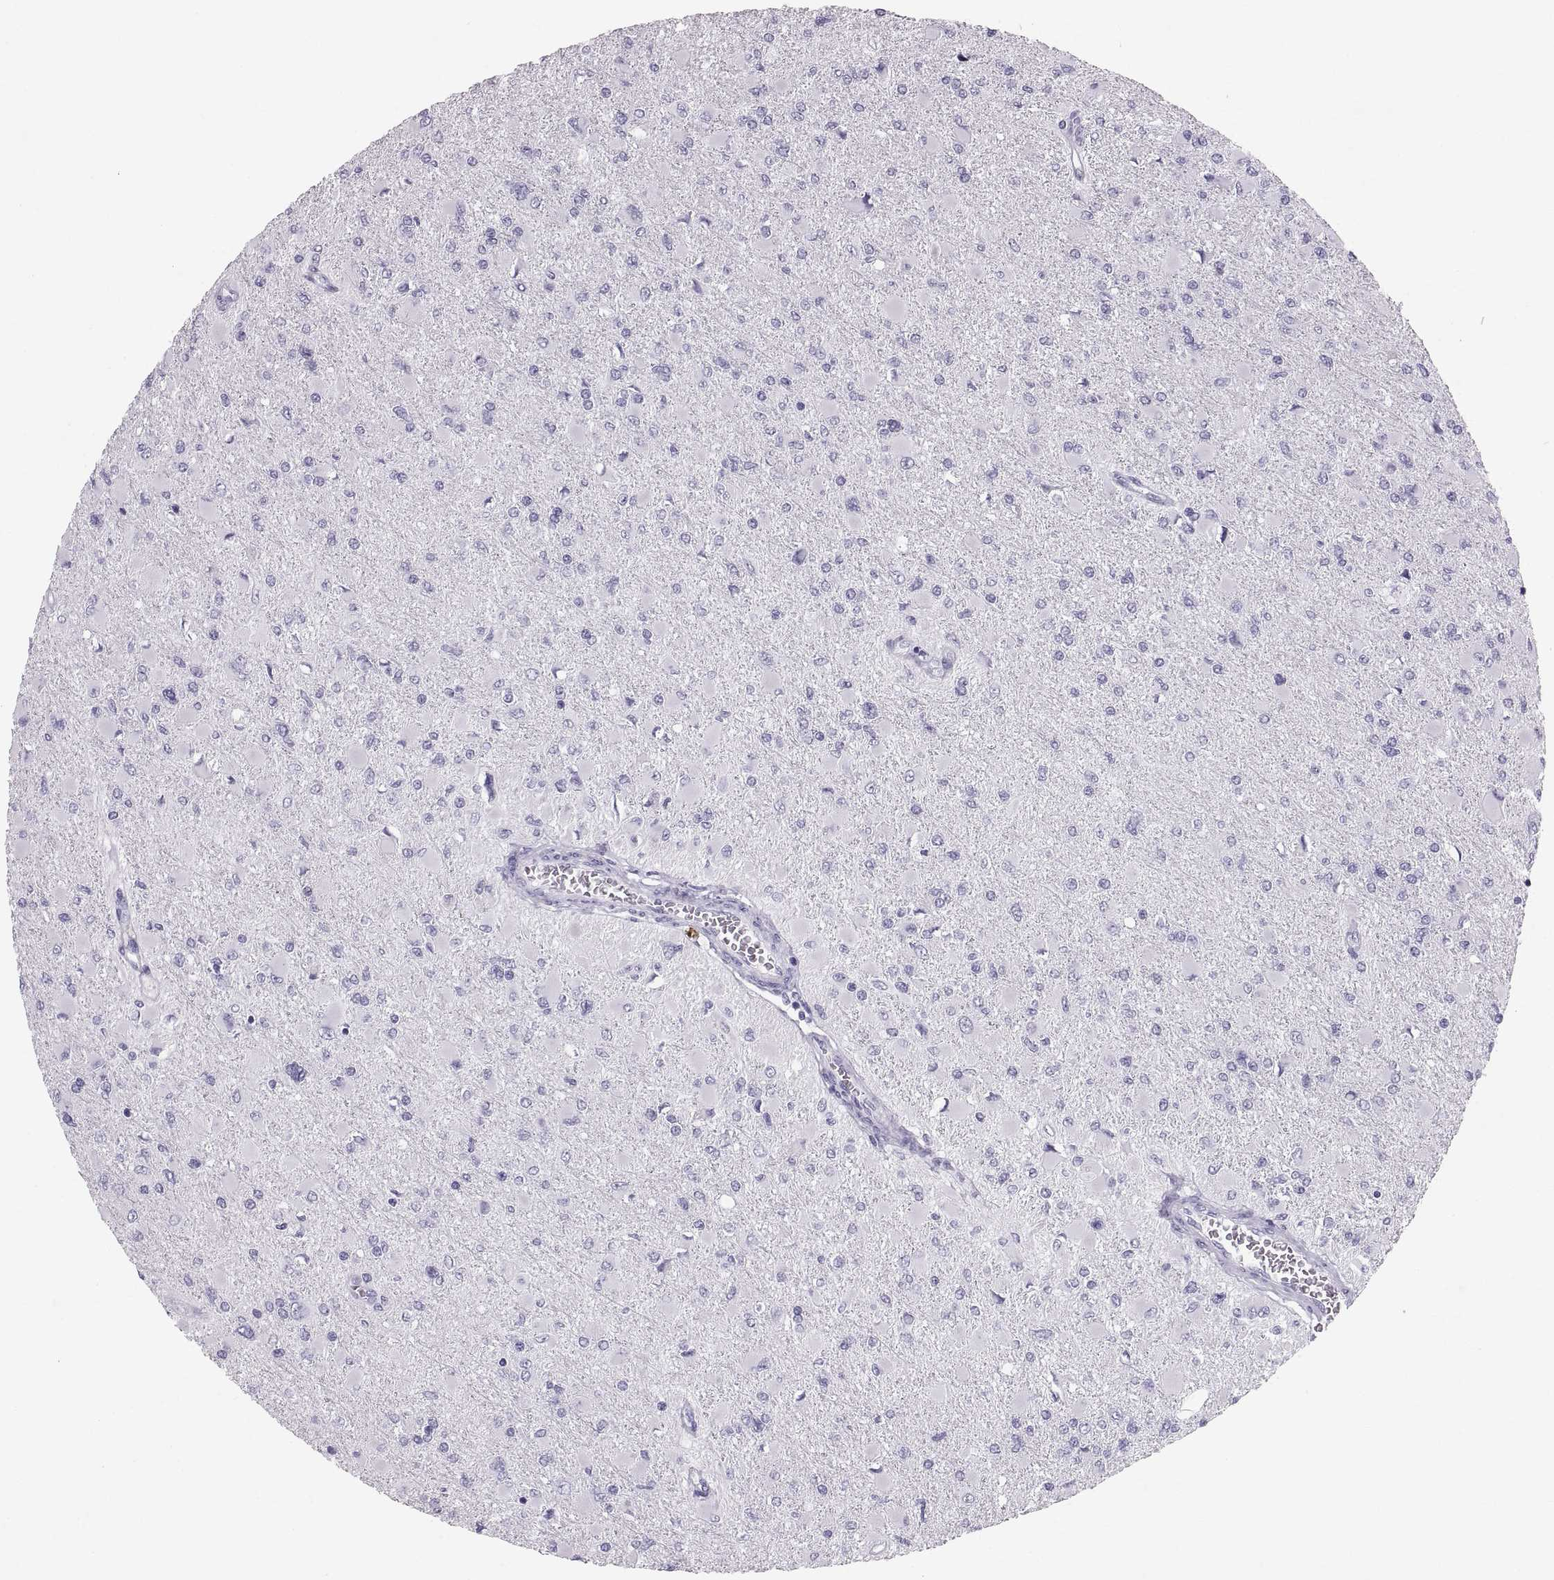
{"staining": {"intensity": "negative", "quantity": "none", "location": "none"}, "tissue": "glioma", "cell_type": "Tumor cells", "image_type": "cancer", "snomed": [{"axis": "morphology", "description": "Glioma, malignant, High grade"}, {"axis": "topography", "description": "Cerebral cortex"}], "caption": "Histopathology image shows no protein positivity in tumor cells of malignant high-grade glioma tissue.", "gene": "SLC22A6", "patient": {"sex": "female", "age": 36}}